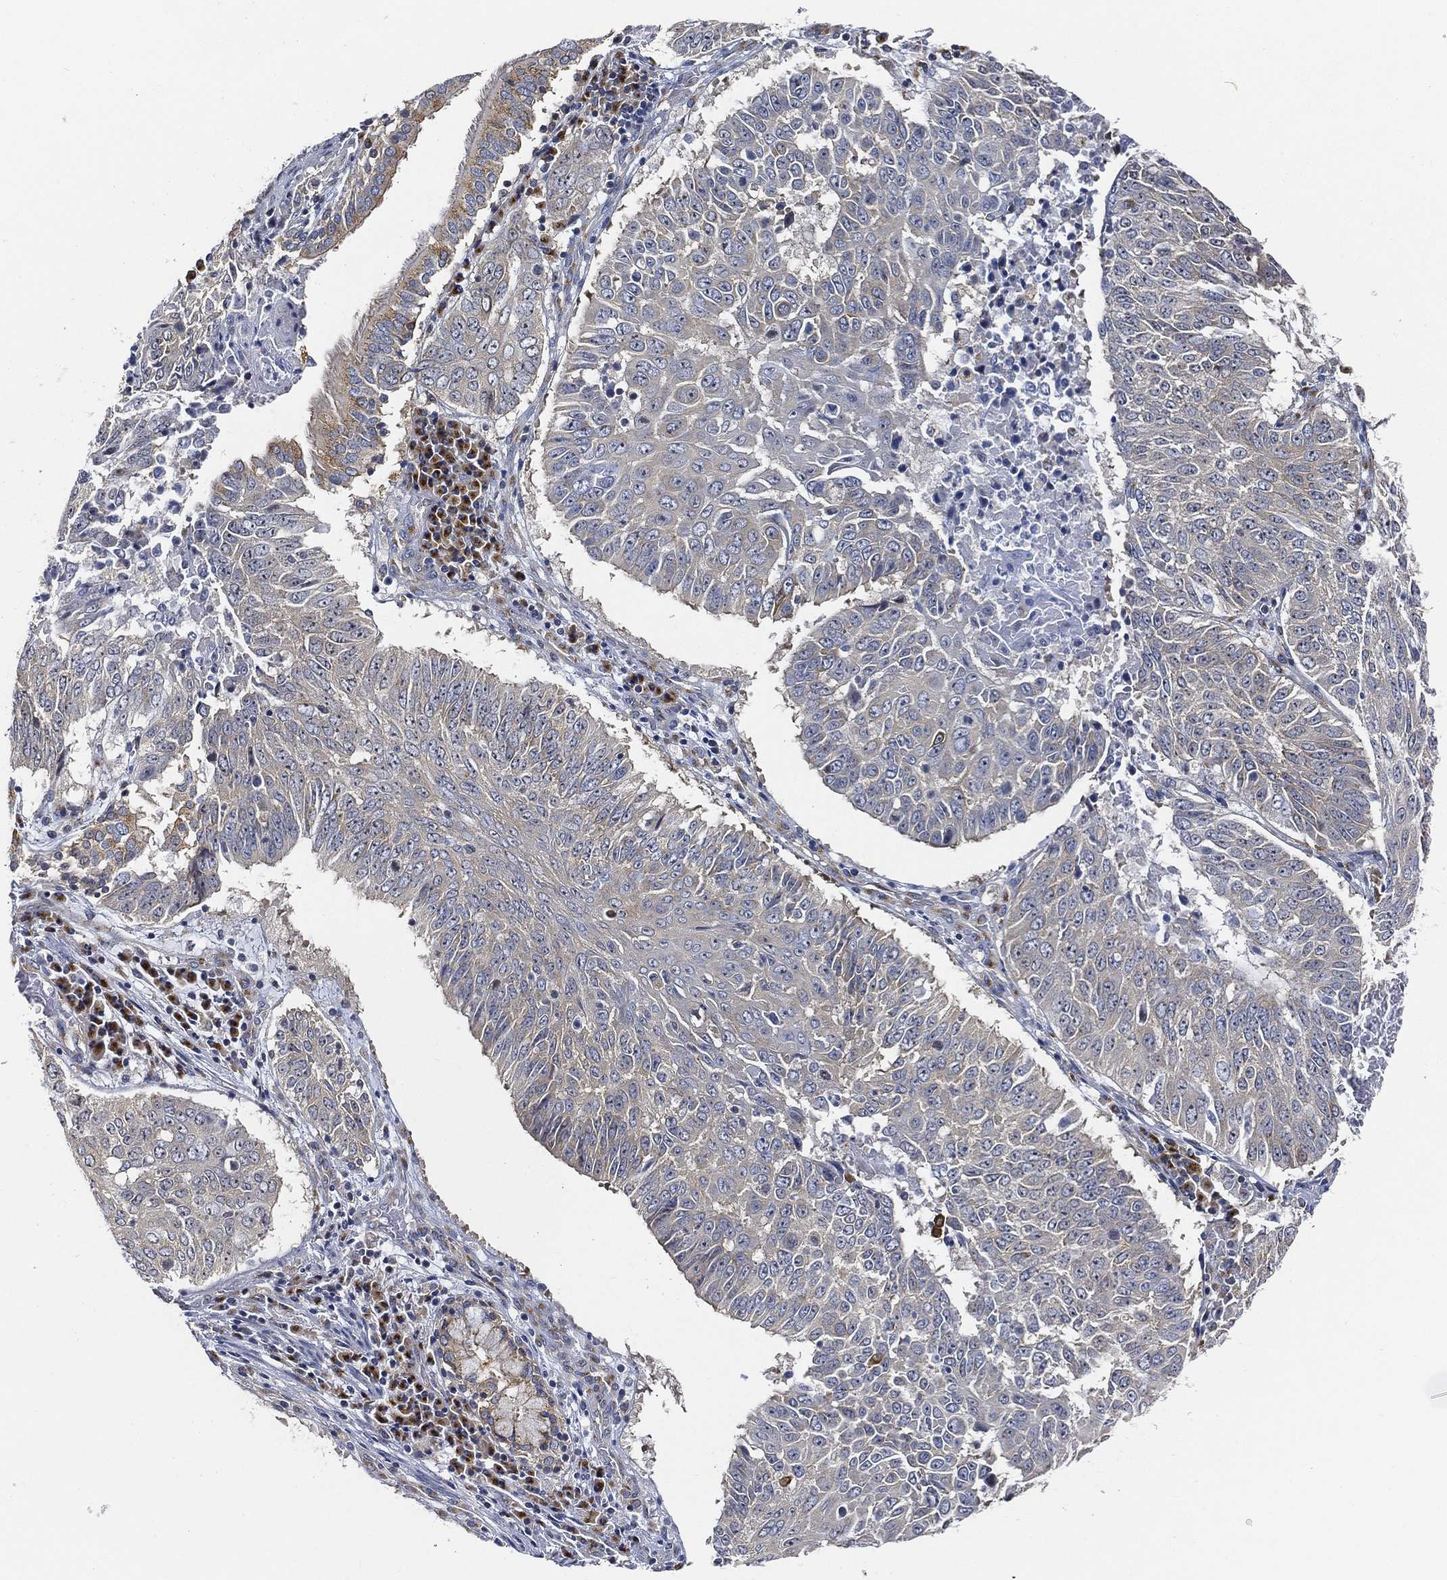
{"staining": {"intensity": "moderate", "quantity": "<25%", "location": "cytoplasmic/membranous"}, "tissue": "lung cancer", "cell_type": "Tumor cells", "image_type": "cancer", "snomed": [{"axis": "morphology", "description": "Squamous cell carcinoma, NOS"}, {"axis": "topography", "description": "Lung"}], "caption": "Protein analysis of squamous cell carcinoma (lung) tissue reveals moderate cytoplasmic/membranous expression in approximately <25% of tumor cells.", "gene": "TICAM1", "patient": {"sex": "male", "age": 64}}